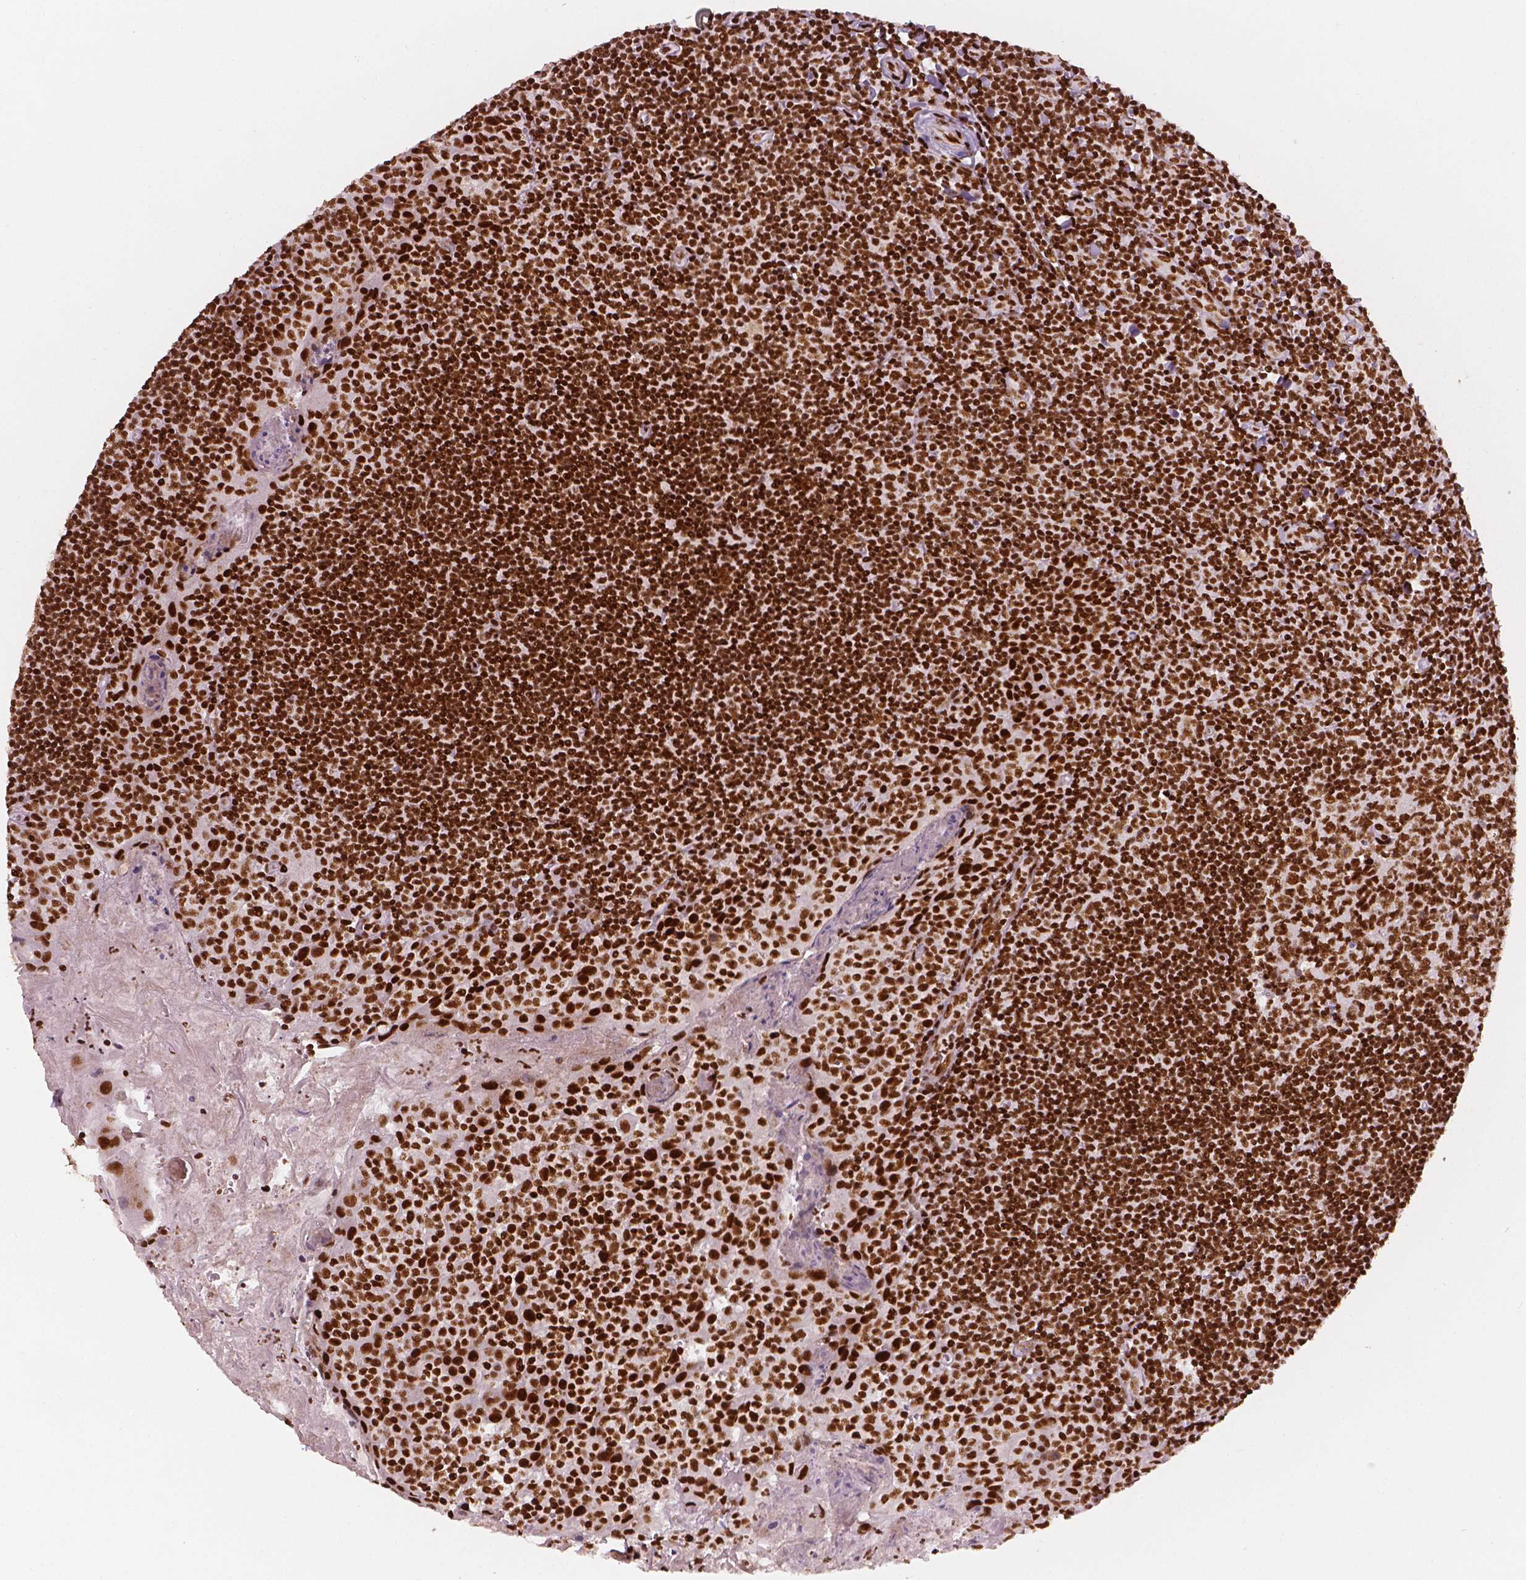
{"staining": {"intensity": "strong", "quantity": ">75%", "location": "nuclear"}, "tissue": "tonsil", "cell_type": "Germinal center cells", "image_type": "normal", "snomed": [{"axis": "morphology", "description": "Normal tissue, NOS"}, {"axis": "morphology", "description": "Inflammation, NOS"}, {"axis": "topography", "description": "Tonsil"}], "caption": "This image reveals benign tonsil stained with immunohistochemistry to label a protein in brown. The nuclear of germinal center cells show strong positivity for the protein. Nuclei are counter-stained blue.", "gene": "BRD4", "patient": {"sex": "female", "age": 31}}